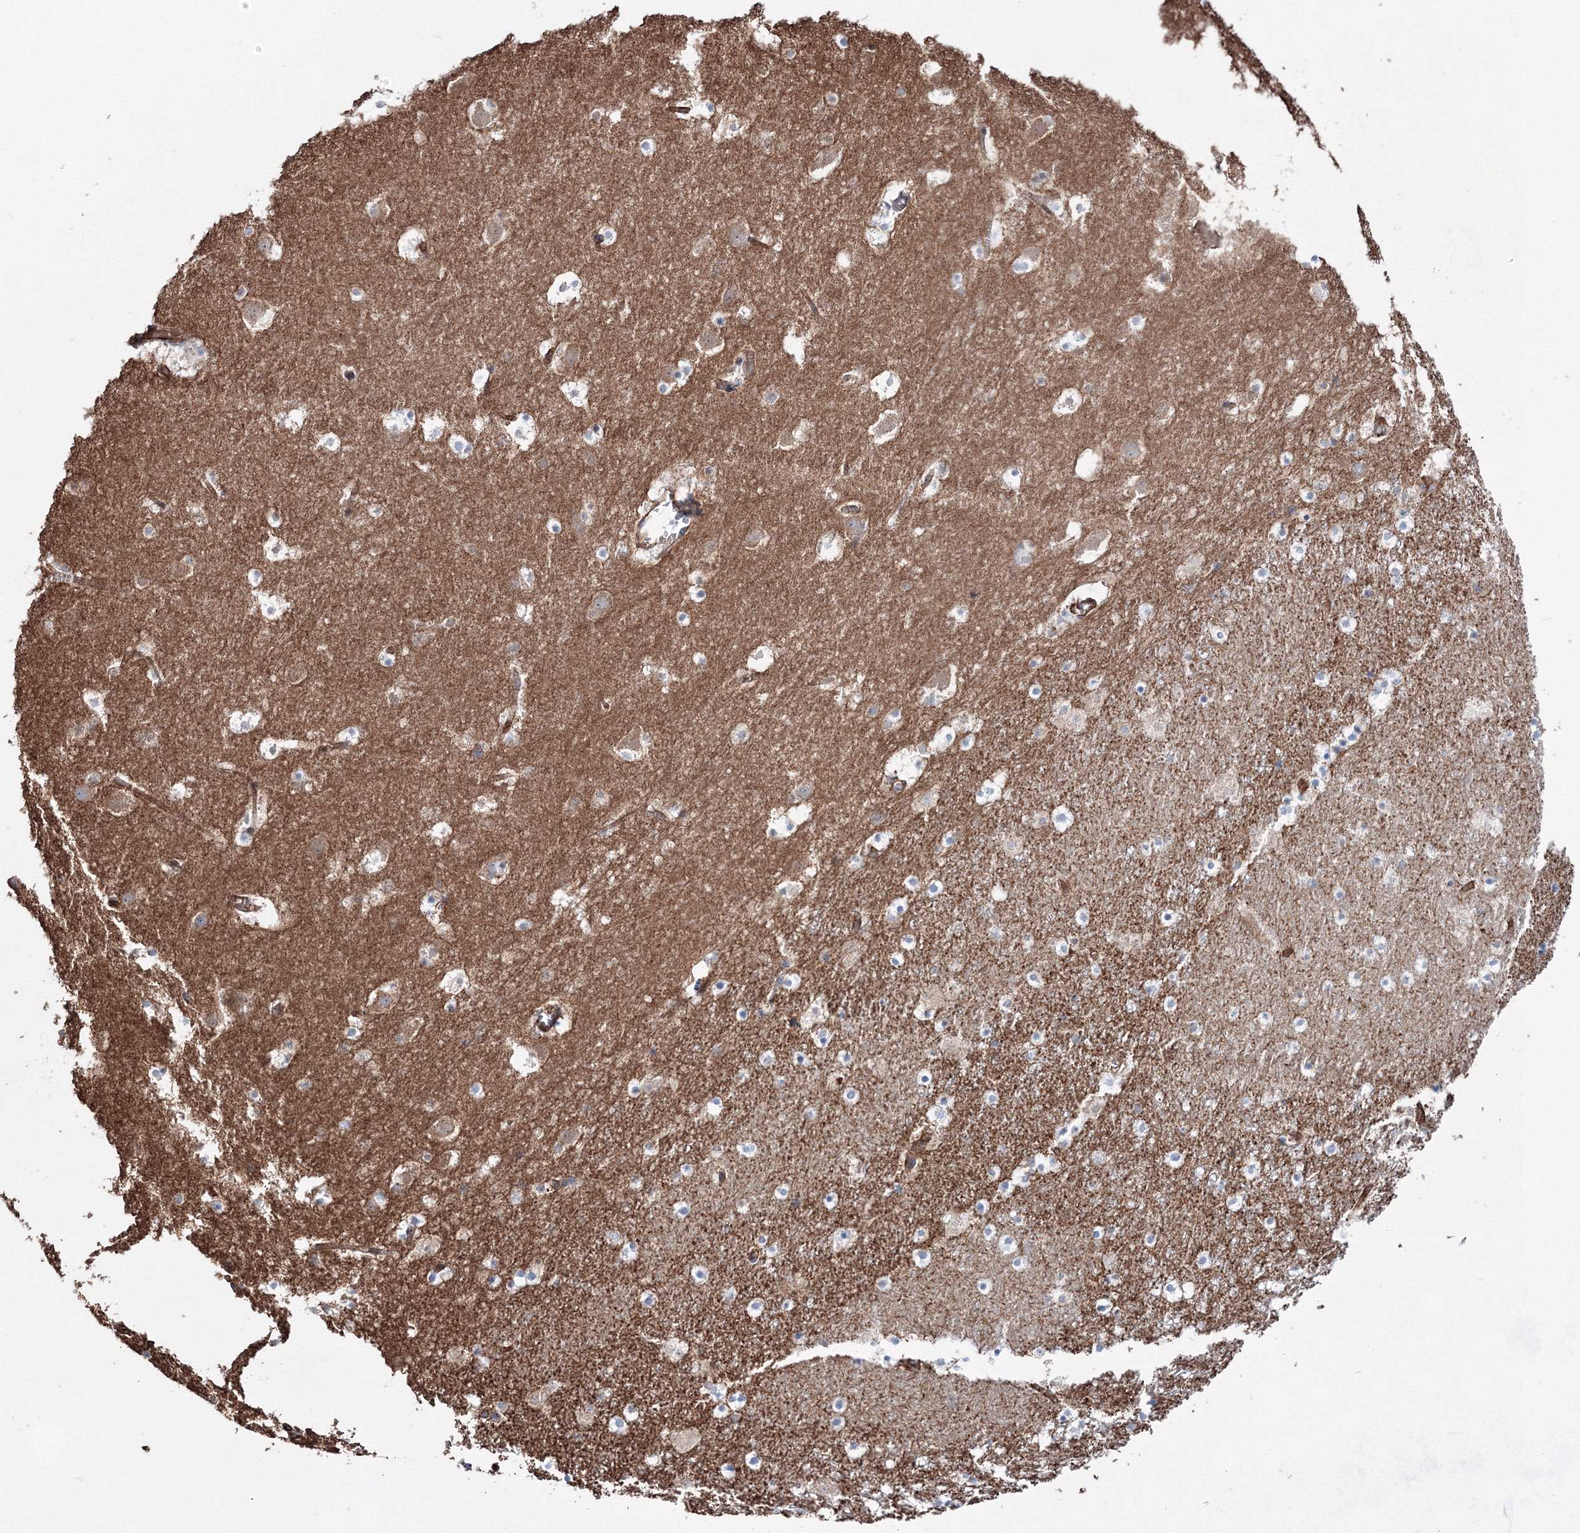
{"staining": {"intensity": "weak", "quantity": "<25%", "location": "cytoplasmic/membranous"}, "tissue": "caudate", "cell_type": "Glial cells", "image_type": "normal", "snomed": [{"axis": "morphology", "description": "Normal tissue, NOS"}, {"axis": "topography", "description": "Lateral ventricle wall"}], "caption": "This is an IHC image of normal human caudate. There is no expression in glial cells.", "gene": "ANKRD37", "patient": {"sex": "male", "age": 45}}